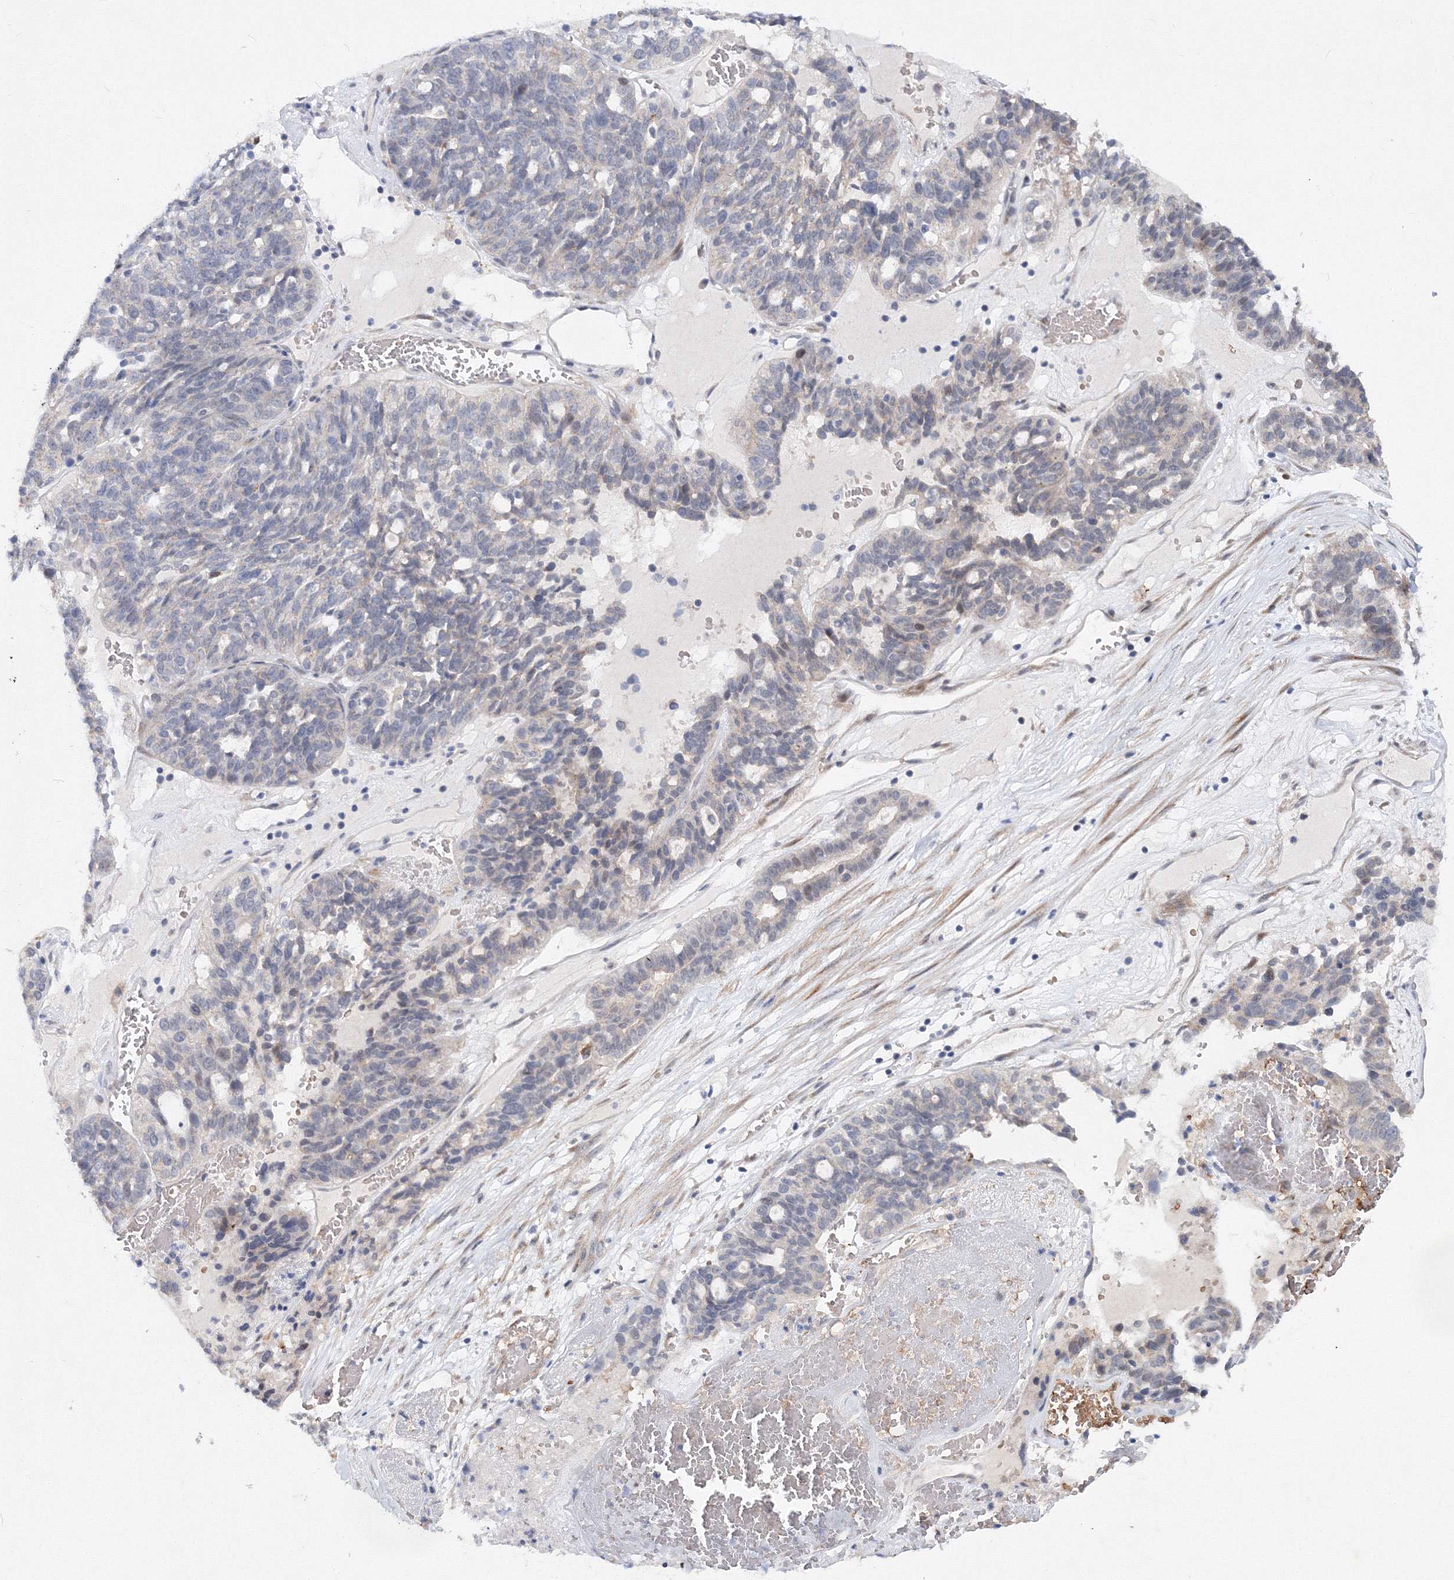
{"staining": {"intensity": "negative", "quantity": "none", "location": "none"}, "tissue": "ovarian cancer", "cell_type": "Tumor cells", "image_type": "cancer", "snomed": [{"axis": "morphology", "description": "Cystadenocarcinoma, serous, NOS"}, {"axis": "topography", "description": "Ovary"}], "caption": "Micrograph shows no protein positivity in tumor cells of serous cystadenocarcinoma (ovarian) tissue.", "gene": "C11orf52", "patient": {"sex": "female", "age": 59}}